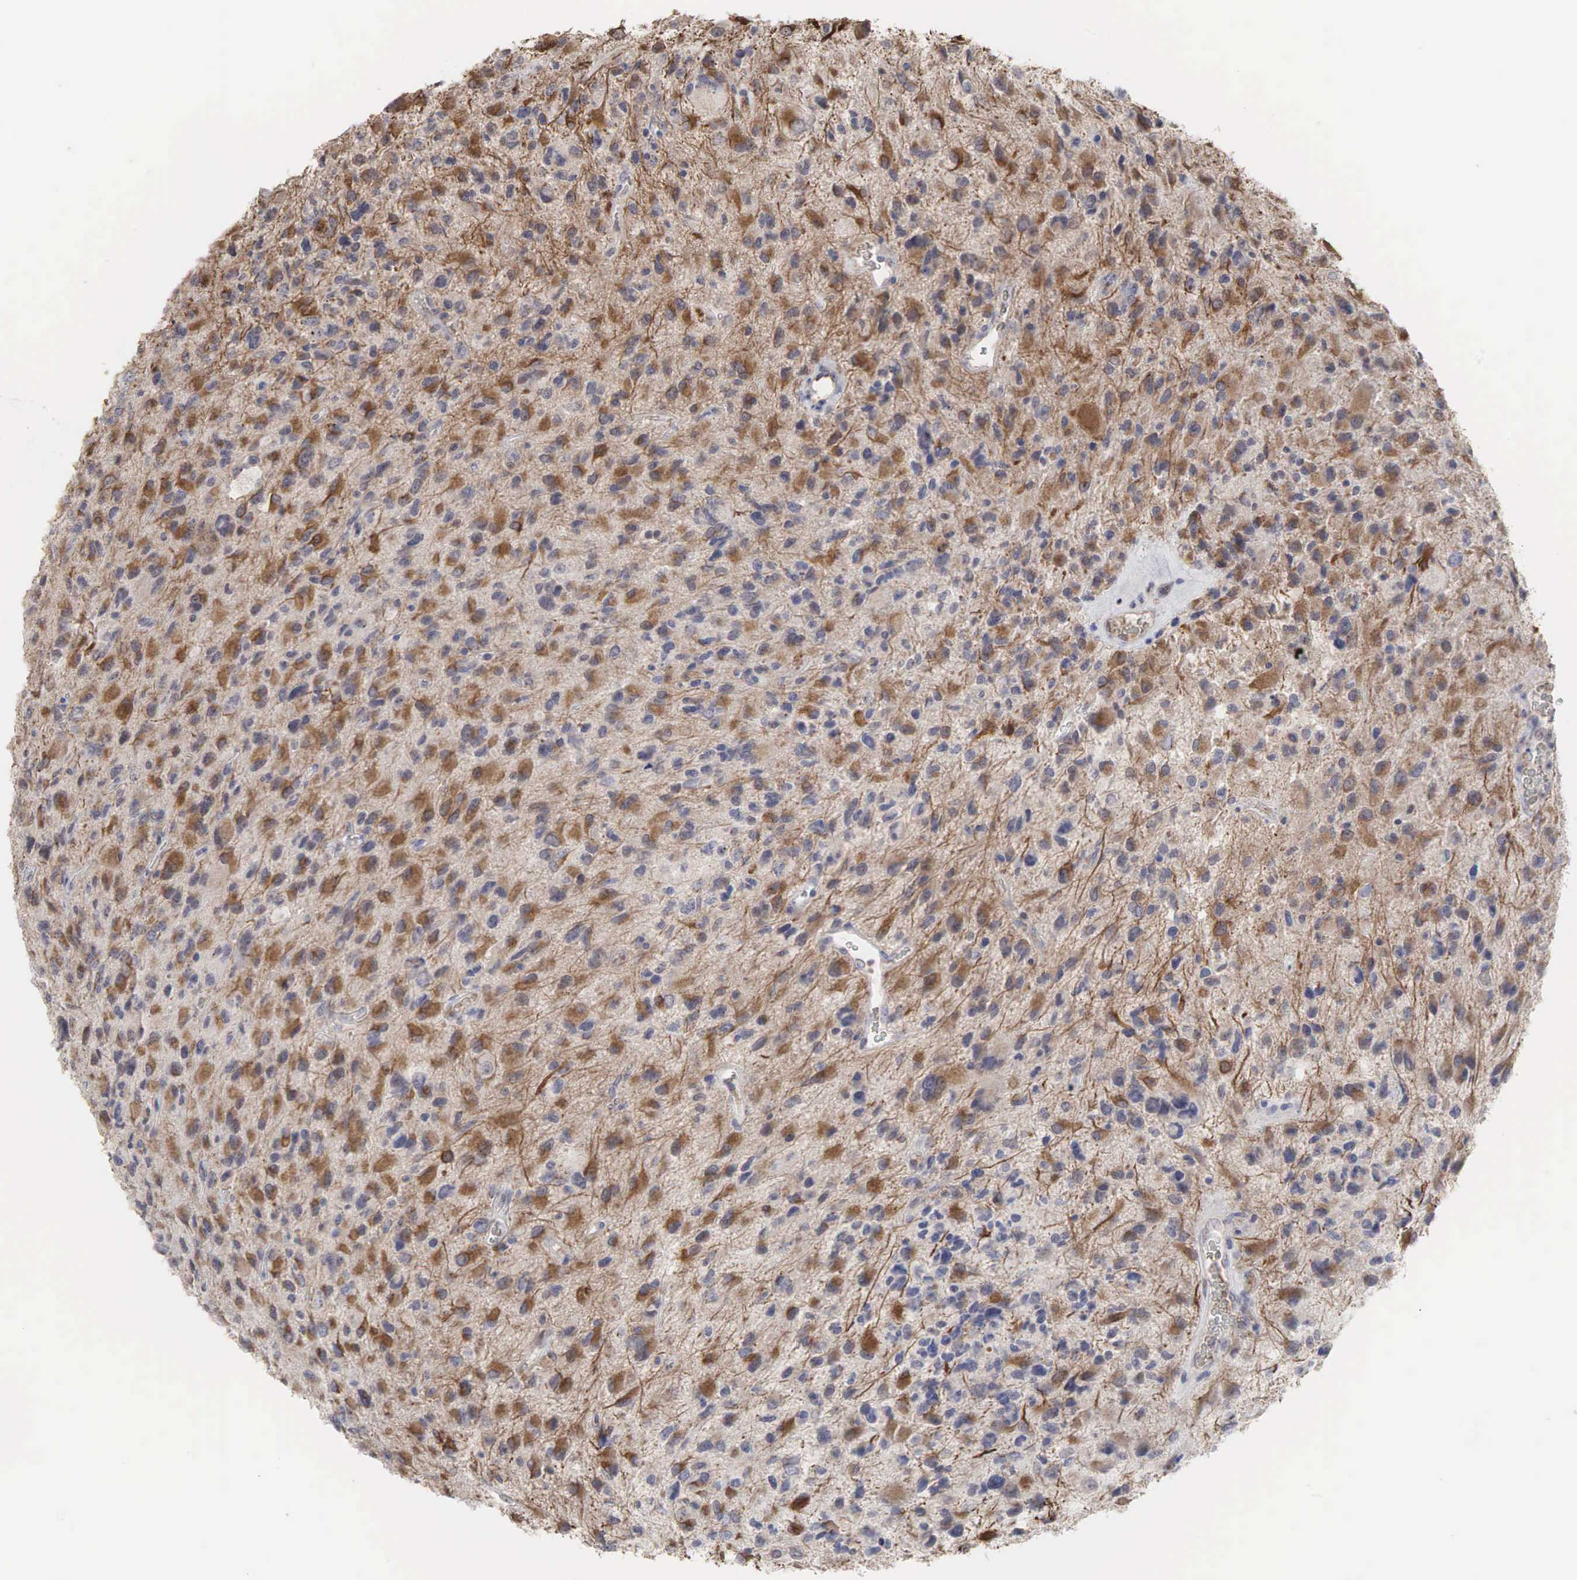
{"staining": {"intensity": "moderate", "quantity": ">75%", "location": "cytoplasmic/membranous,nuclear"}, "tissue": "glioma", "cell_type": "Tumor cells", "image_type": "cancer", "snomed": [{"axis": "morphology", "description": "Glioma, malignant, High grade"}, {"axis": "topography", "description": "Brain"}], "caption": "Malignant high-grade glioma was stained to show a protein in brown. There is medium levels of moderate cytoplasmic/membranous and nuclear expression in approximately >75% of tumor cells. (brown staining indicates protein expression, while blue staining denotes nuclei).", "gene": "DKC1", "patient": {"sex": "male", "age": 69}}